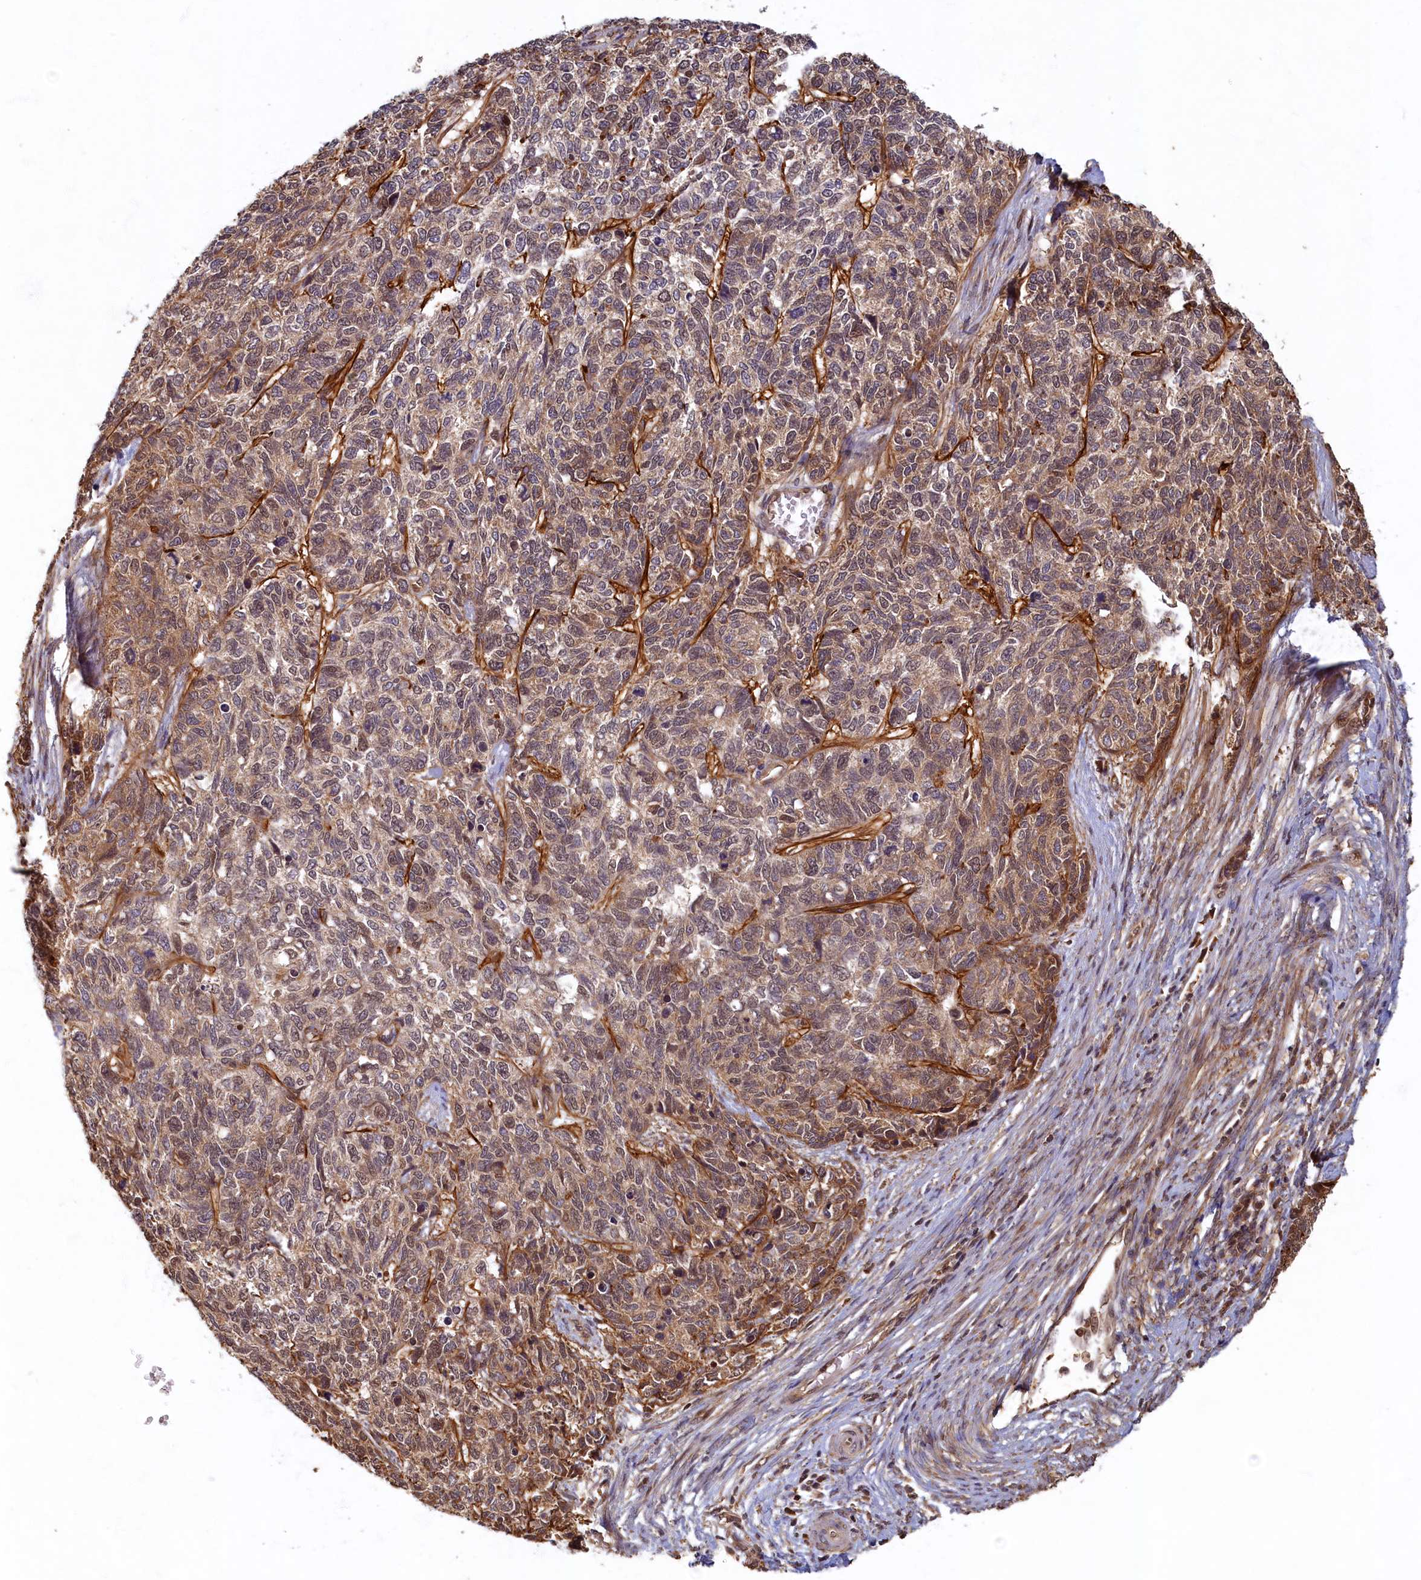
{"staining": {"intensity": "weak", "quantity": "25%-75%", "location": "cytoplasmic/membranous,nuclear"}, "tissue": "cervical cancer", "cell_type": "Tumor cells", "image_type": "cancer", "snomed": [{"axis": "morphology", "description": "Squamous cell carcinoma, NOS"}, {"axis": "topography", "description": "Cervix"}], "caption": "IHC image of human squamous cell carcinoma (cervical) stained for a protein (brown), which exhibits low levels of weak cytoplasmic/membranous and nuclear staining in approximately 25%-75% of tumor cells.", "gene": "LCMT2", "patient": {"sex": "female", "age": 63}}